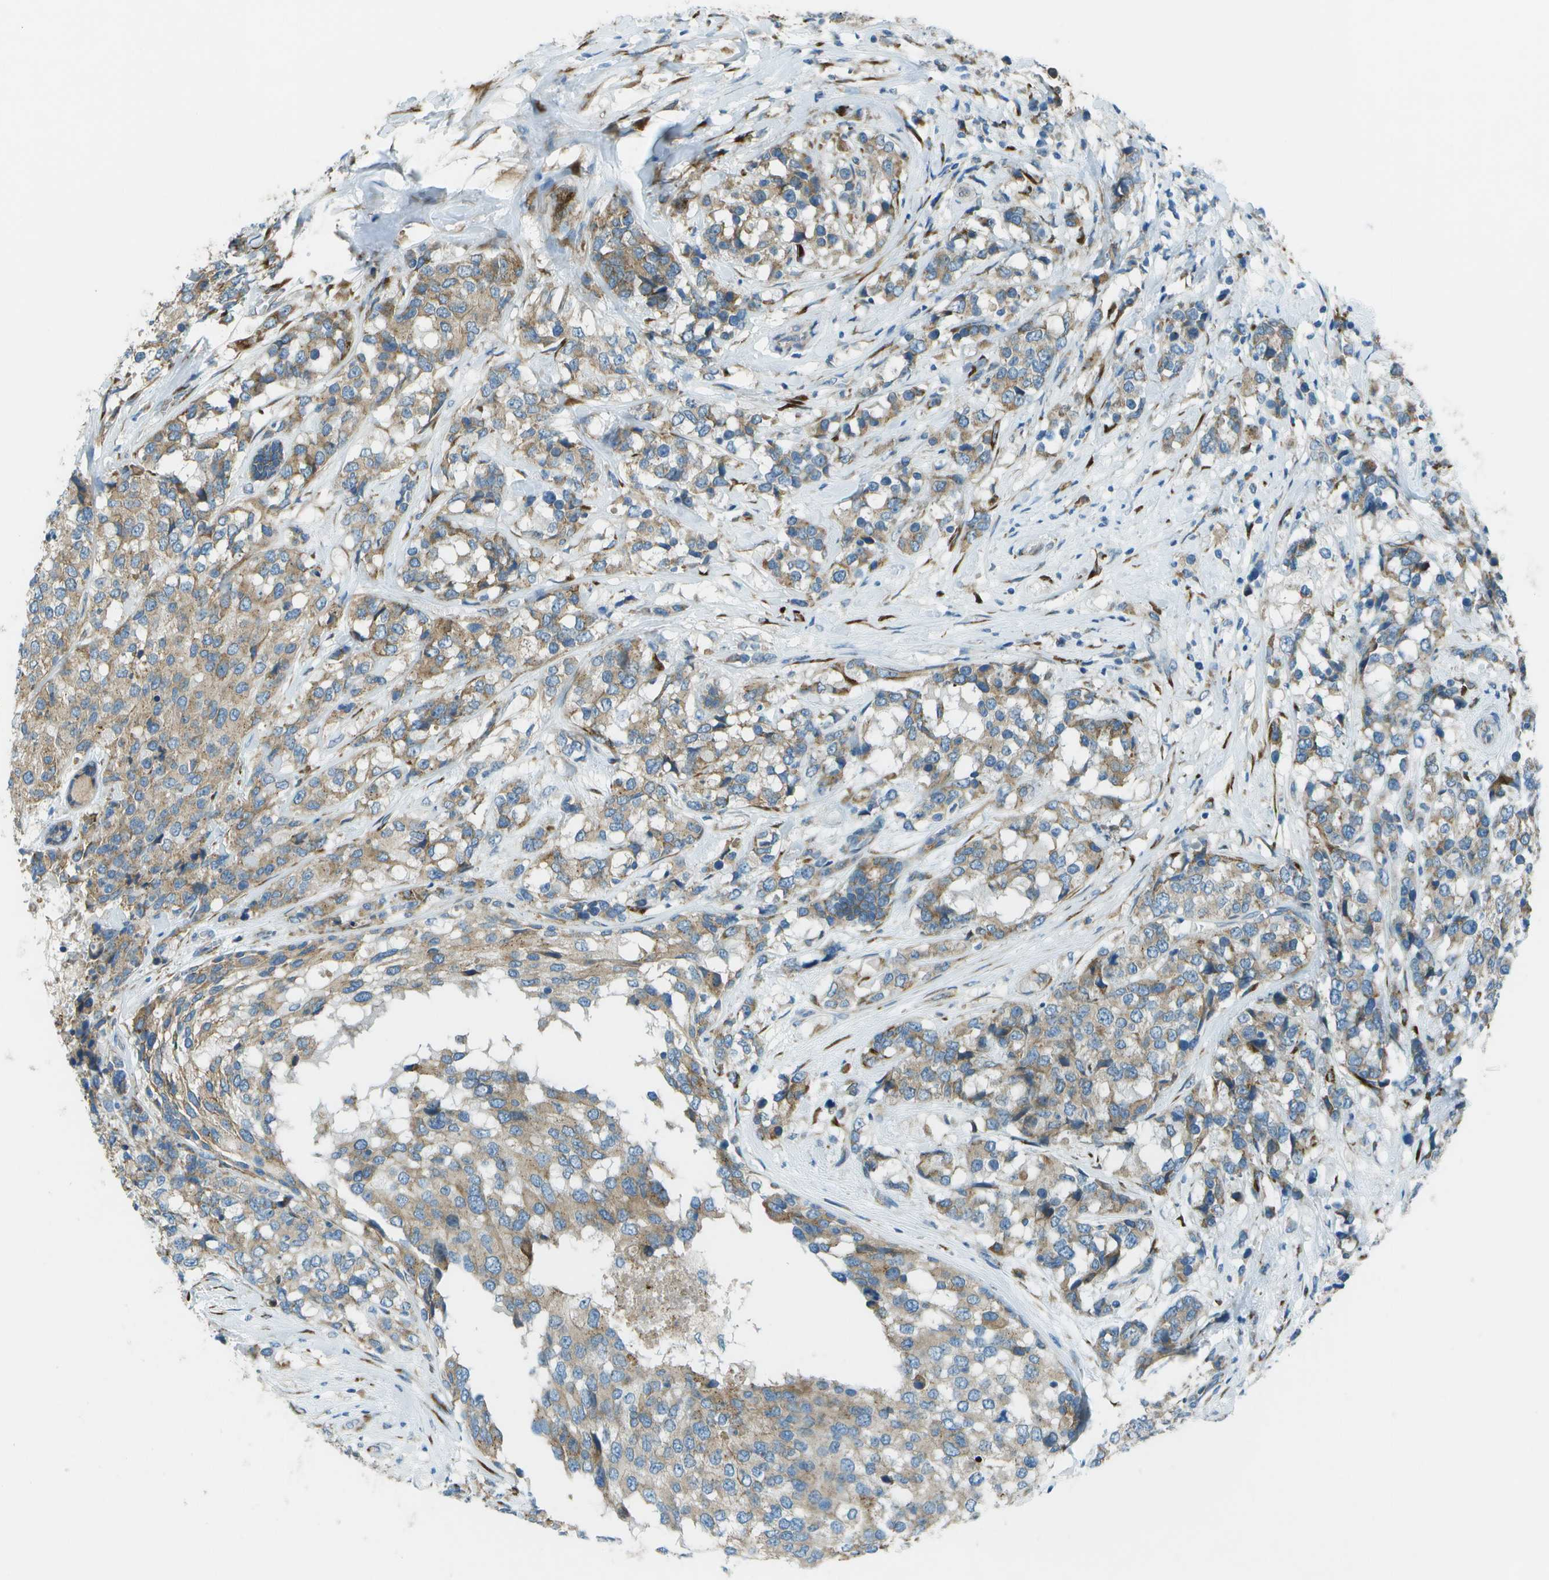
{"staining": {"intensity": "moderate", "quantity": ">75%", "location": "cytoplasmic/membranous"}, "tissue": "breast cancer", "cell_type": "Tumor cells", "image_type": "cancer", "snomed": [{"axis": "morphology", "description": "Lobular carcinoma"}, {"axis": "topography", "description": "Breast"}], "caption": "Protein expression analysis of human lobular carcinoma (breast) reveals moderate cytoplasmic/membranous positivity in approximately >75% of tumor cells.", "gene": "KCTD3", "patient": {"sex": "female", "age": 59}}